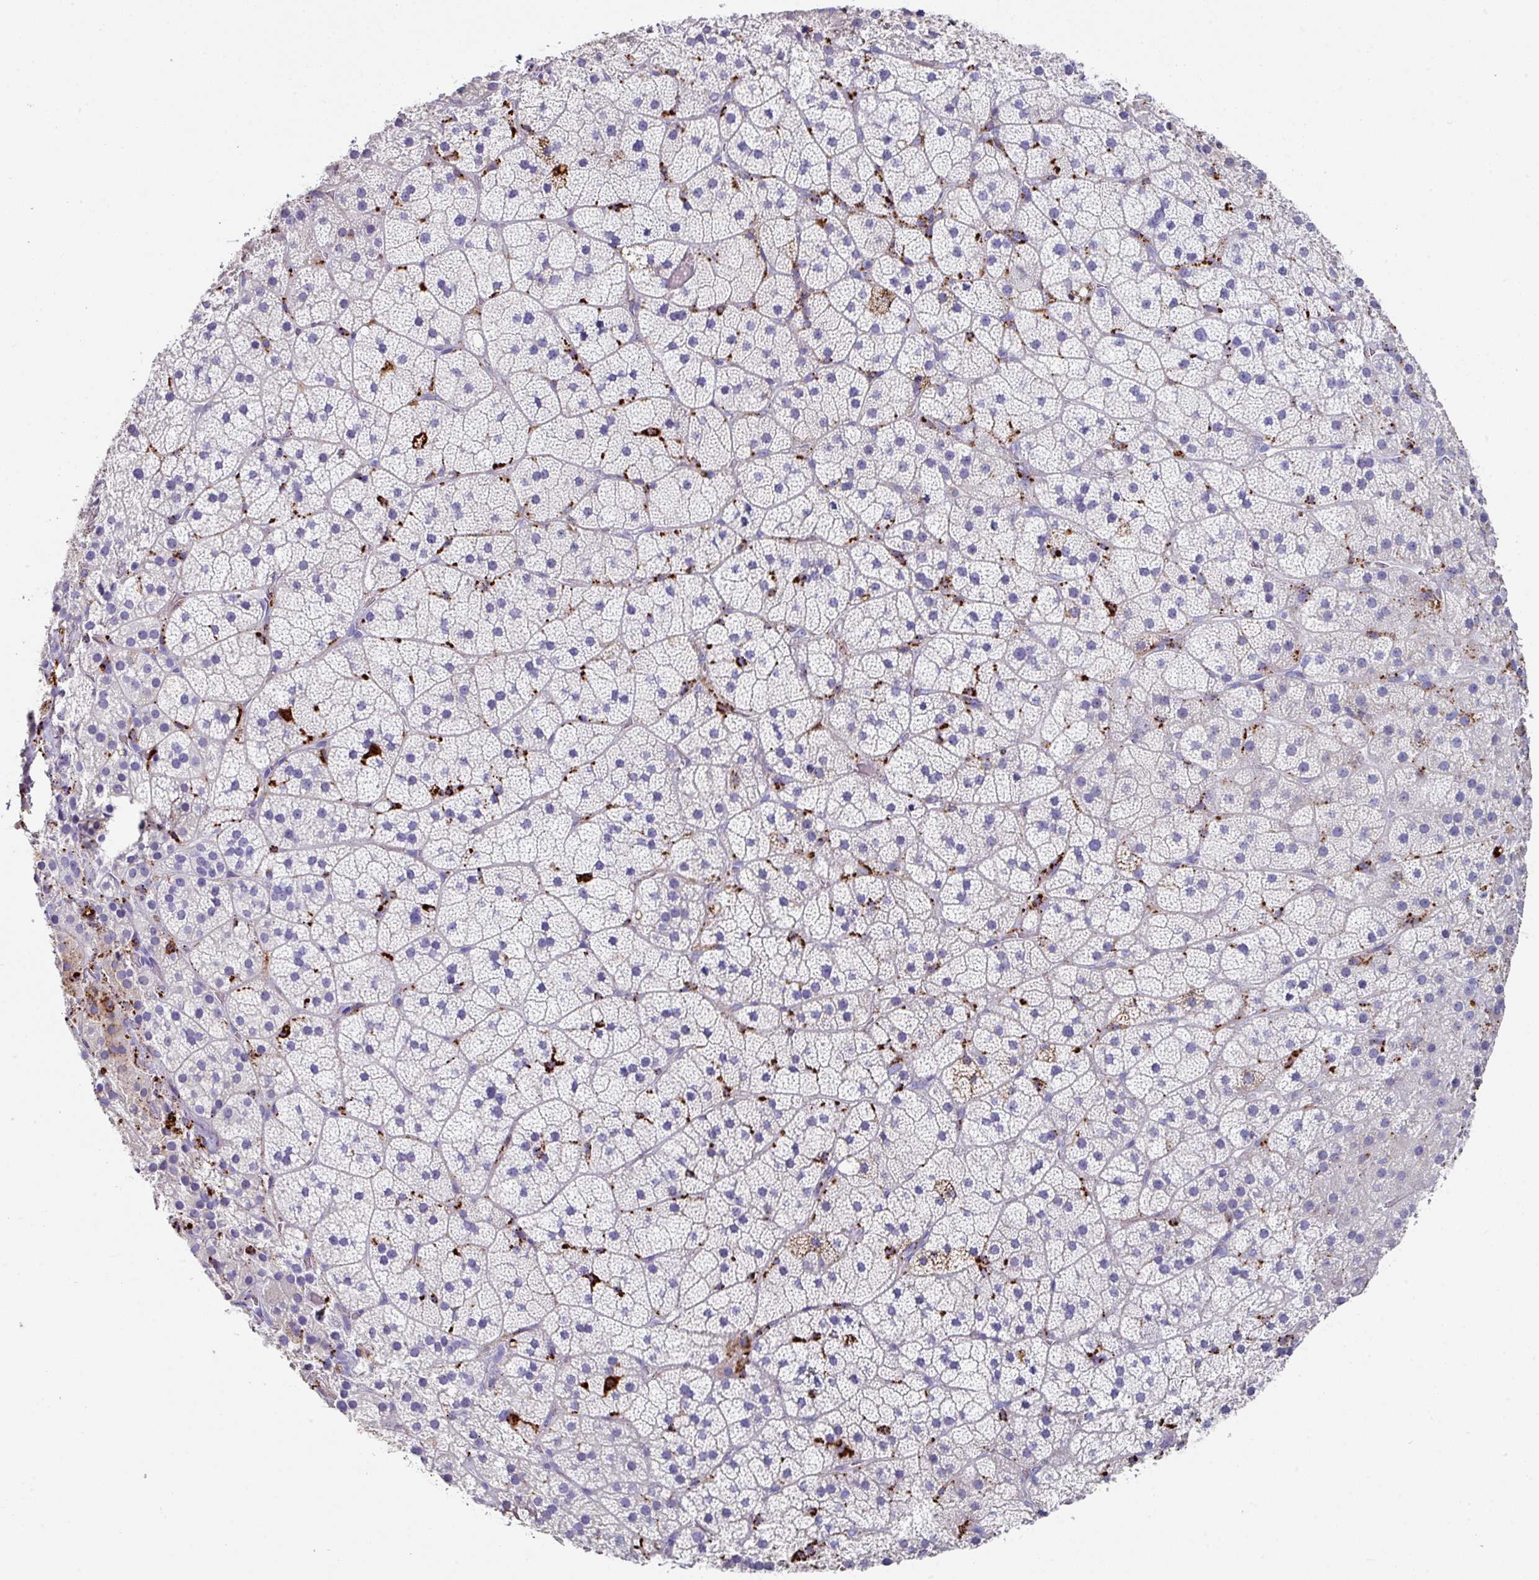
{"staining": {"intensity": "negative", "quantity": "none", "location": "none"}, "tissue": "adrenal gland", "cell_type": "Glandular cells", "image_type": "normal", "snomed": [{"axis": "morphology", "description": "Normal tissue, NOS"}, {"axis": "topography", "description": "Adrenal gland"}], "caption": "Glandular cells show no significant positivity in normal adrenal gland.", "gene": "CPVL", "patient": {"sex": "male", "age": 57}}